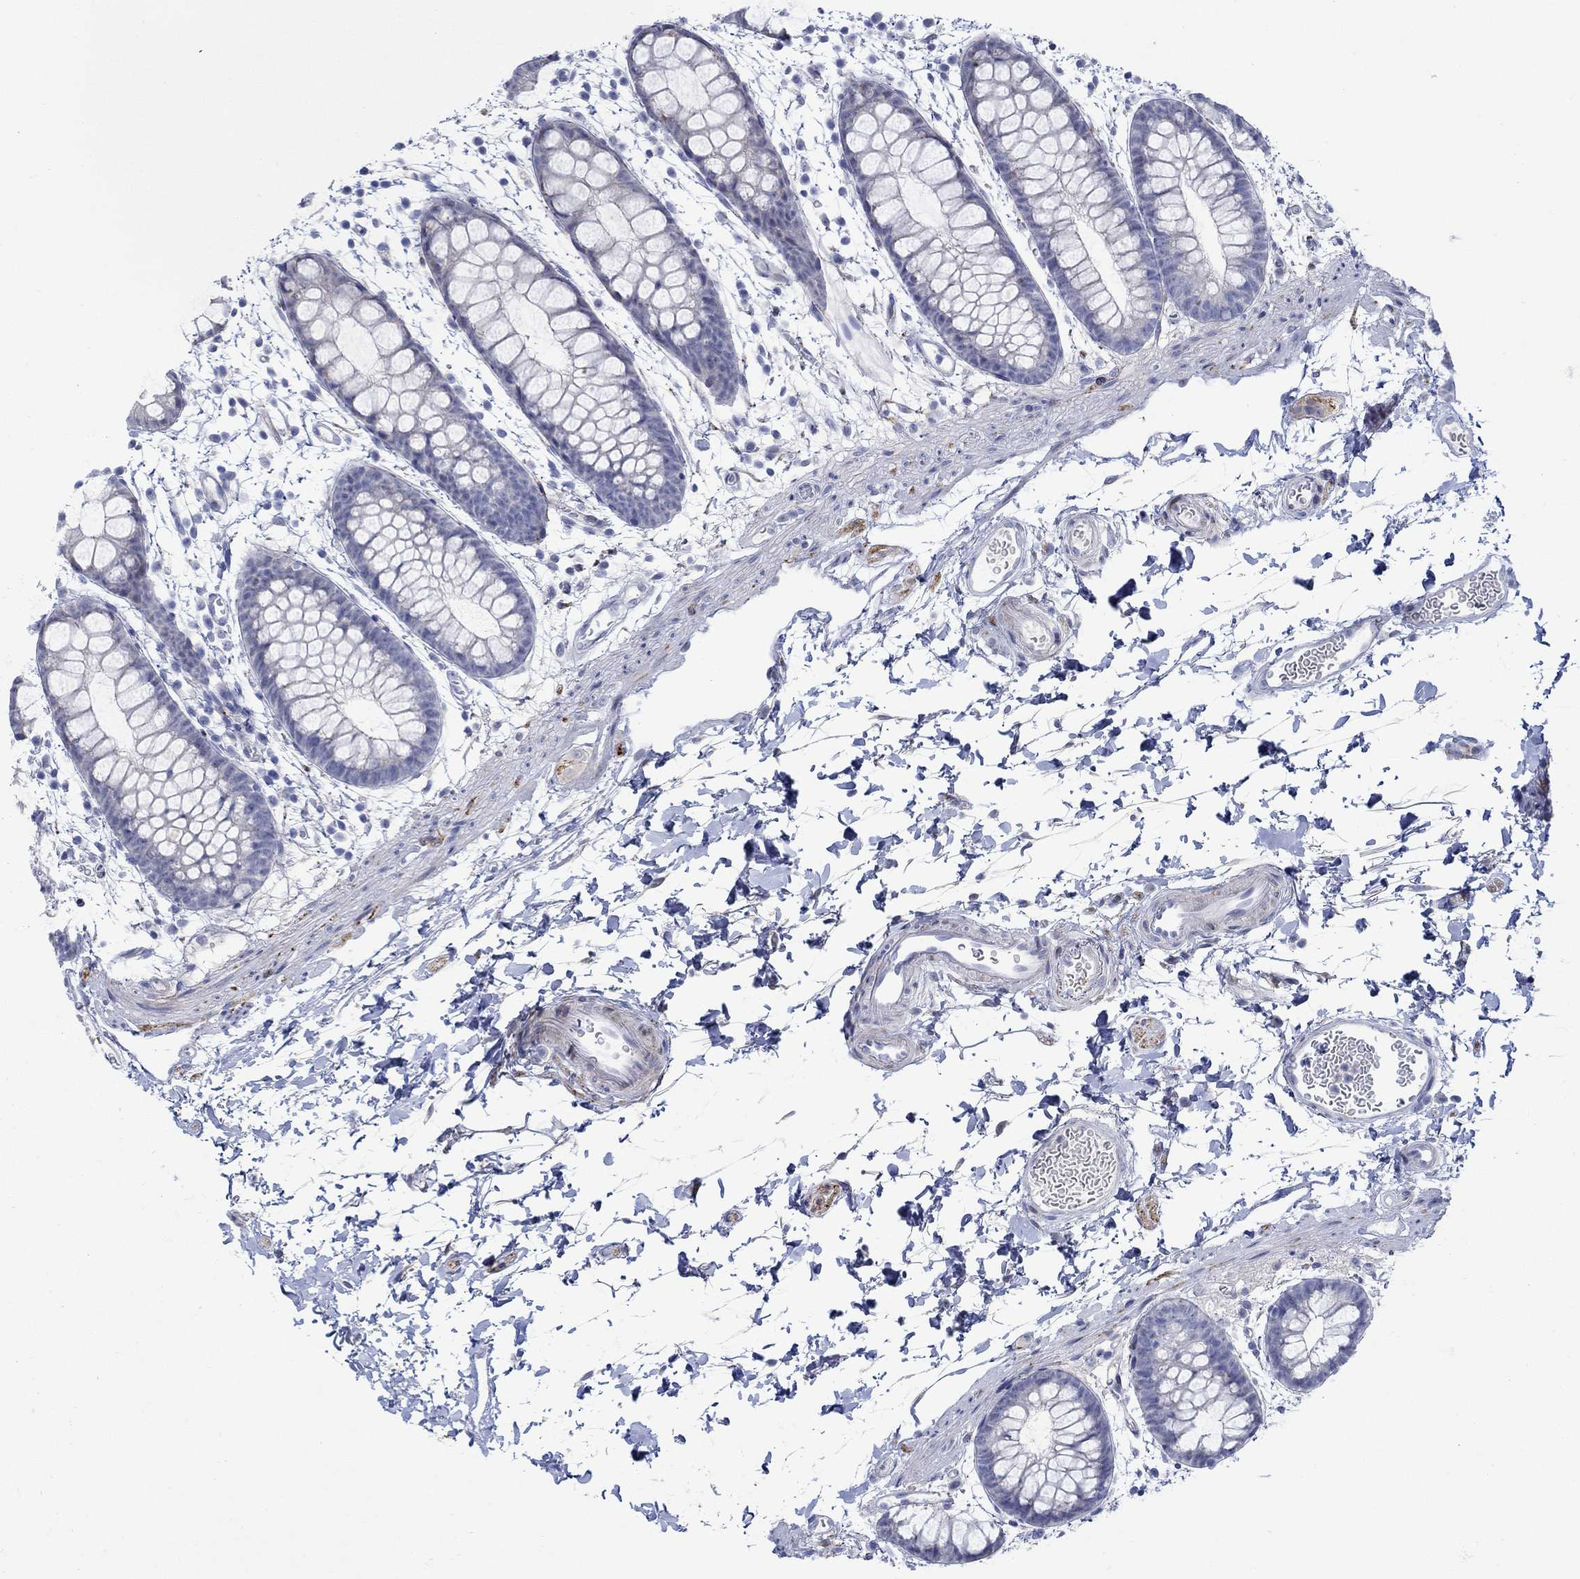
{"staining": {"intensity": "negative", "quantity": "none", "location": "none"}, "tissue": "rectum", "cell_type": "Glandular cells", "image_type": "normal", "snomed": [{"axis": "morphology", "description": "Normal tissue, NOS"}, {"axis": "topography", "description": "Rectum"}], "caption": "An immunohistochemistry (IHC) micrograph of benign rectum is shown. There is no staining in glandular cells of rectum.", "gene": "KSR2", "patient": {"sex": "male", "age": 57}}